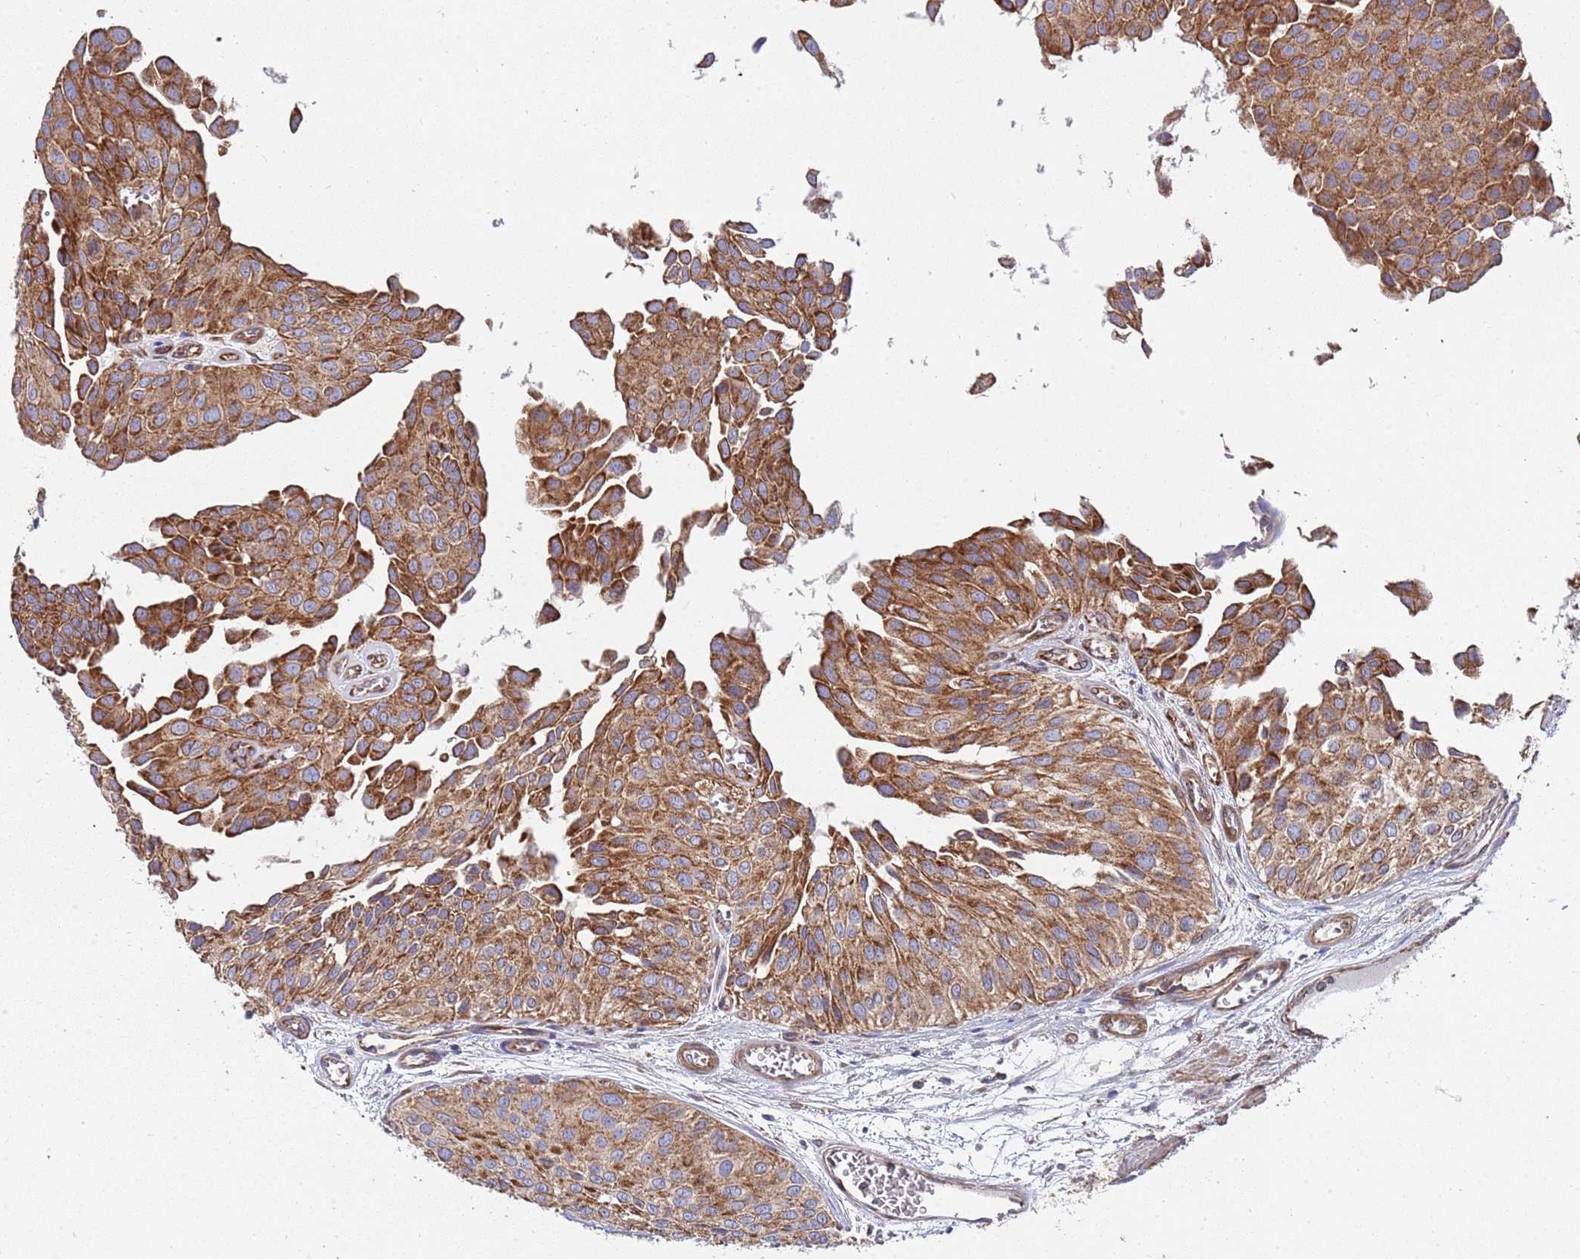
{"staining": {"intensity": "moderate", "quantity": ">75%", "location": "cytoplasmic/membranous"}, "tissue": "urothelial cancer", "cell_type": "Tumor cells", "image_type": "cancer", "snomed": [{"axis": "morphology", "description": "Urothelial carcinoma, Low grade"}, {"axis": "topography", "description": "Urinary bladder"}], "caption": "Urothelial carcinoma (low-grade) tissue displays moderate cytoplasmic/membranous positivity in about >75% of tumor cells, visualized by immunohistochemistry.", "gene": "WDFY3", "patient": {"sex": "male", "age": 88}}